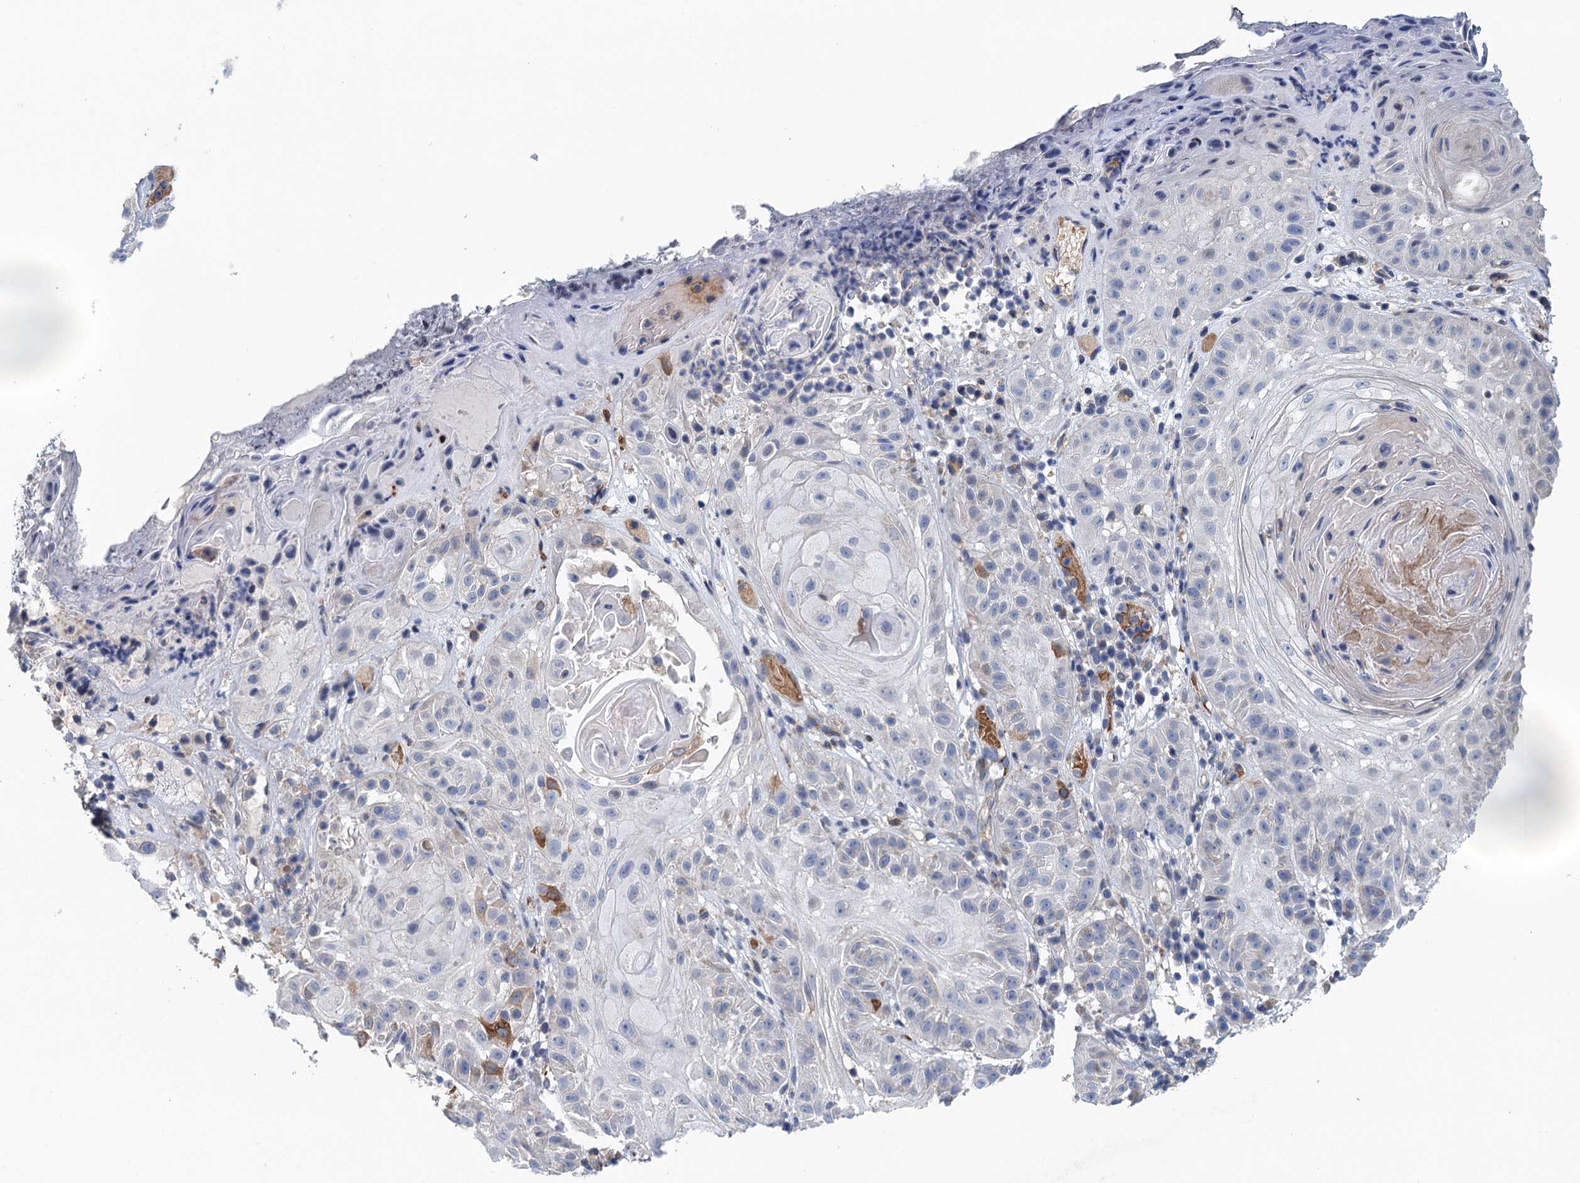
{"staining": {"intensity": "negative", "quantity": "none", "location": "none"}, "tissue": "skin cancer", "cell_type": "Tumor cells", "image_type": "cancer", "snomed": [{"axis": "morphology", "description": "Normal tissue, NOS"}, {"axis": "morphology", "description": "Basal cell carcinoma"}, {"axis": "topography", "description": "Skin"}], "caption": "The immunohistochemistry histopathology image has no significant expression in tumor cells of skin cancer tissue.", "gene": "RSAD2", "patient": {"sex": "male", "age": 93}}